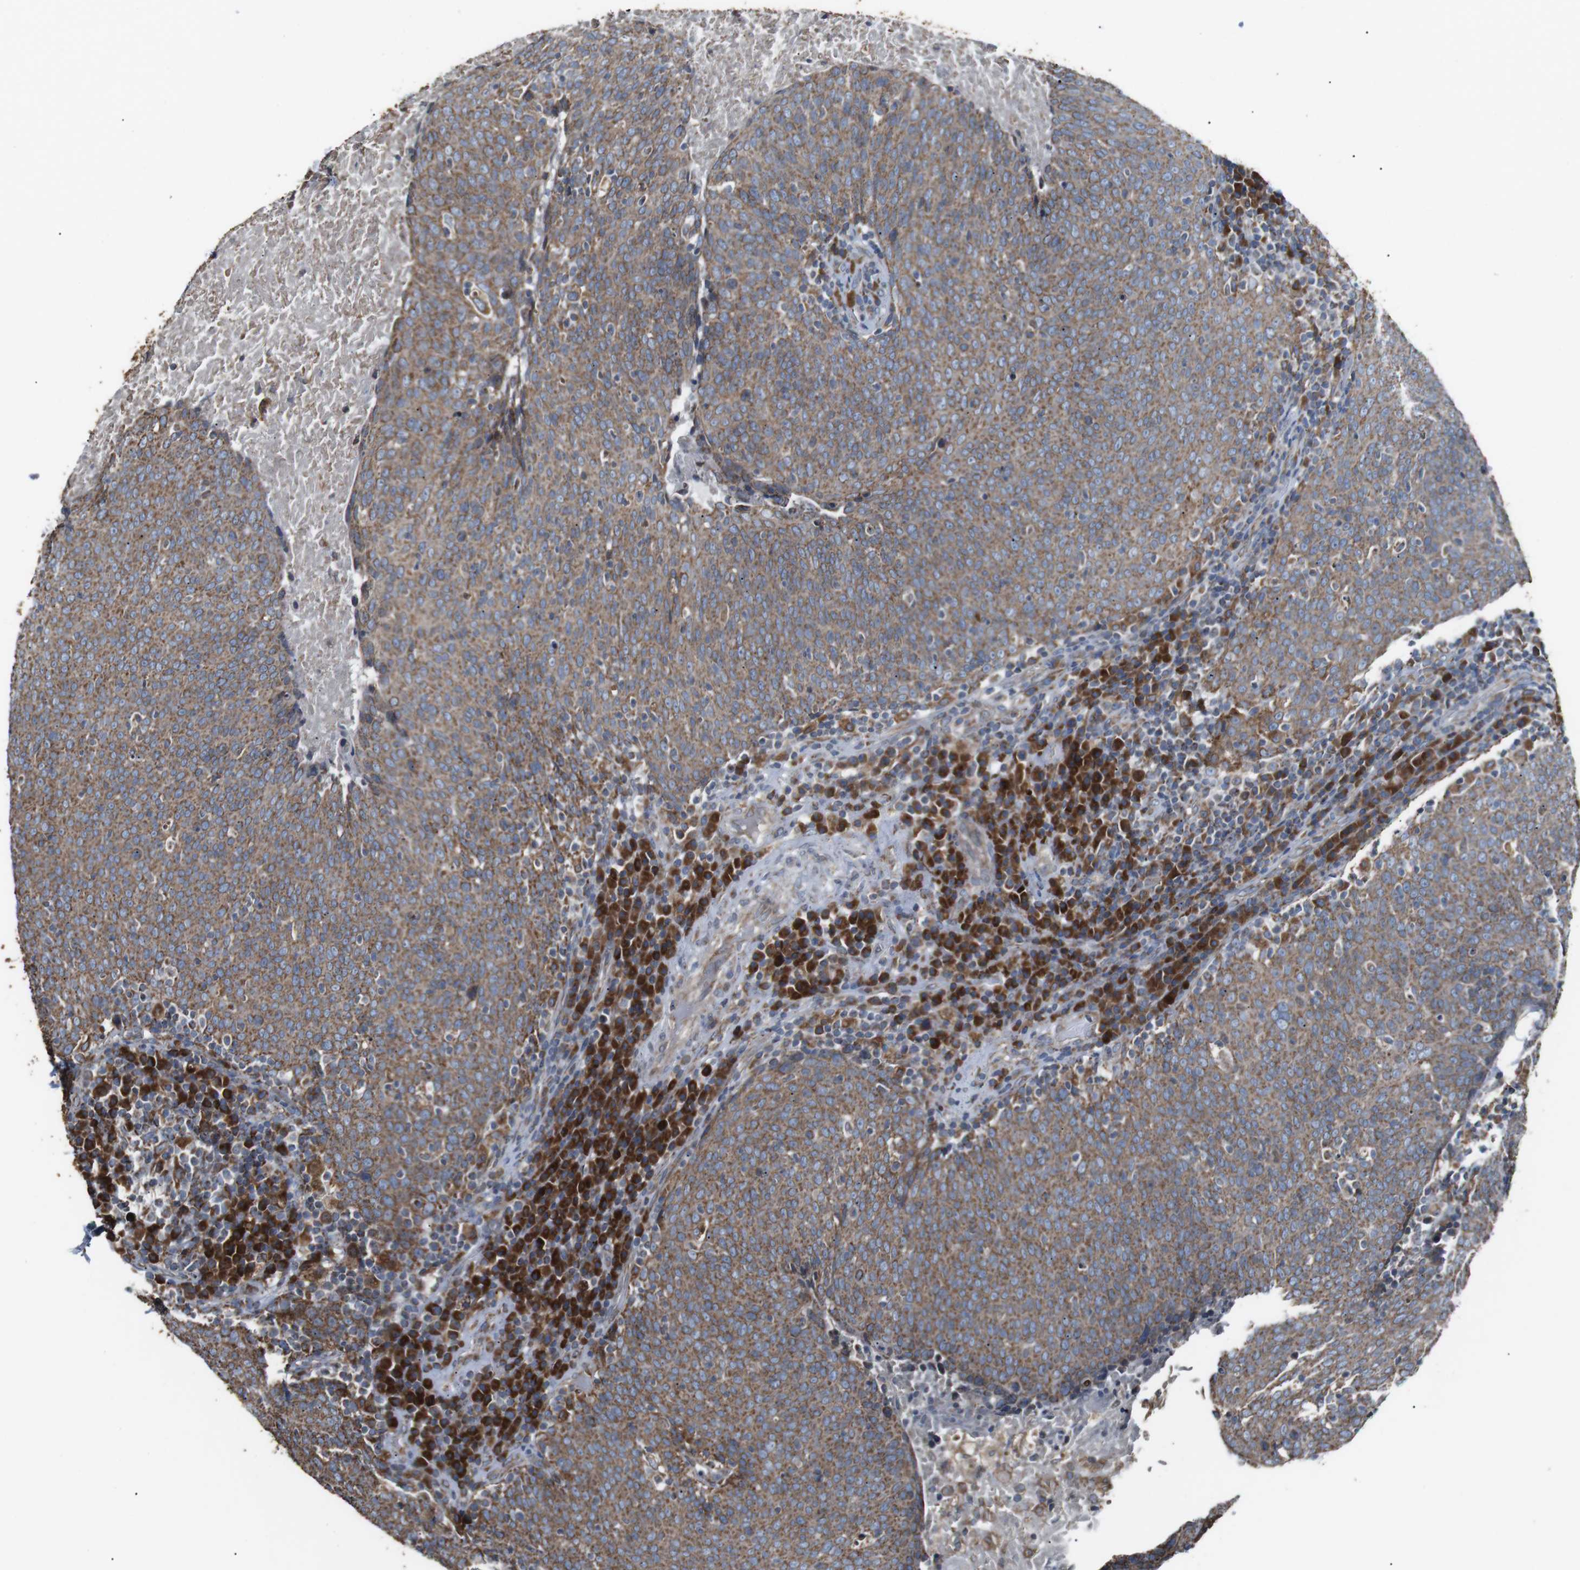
{"staining": {"intensity": "weak", "quantity": ">75%", "location": "cytoplasmic/membranous"}, "tissue": "head and neck cancer", "cell_type": "Tumor cells", "image_type": "cancer", "snomed": [{"axis": "morphology", "description": "Squamous cell carcinoma, NOS"}, {"axis": "morphology", "description": "Squamous cell carcinoma, metastatic, NOS"}, {"axis": "topography", "description": "Lymph node"}, {"axis": "topography", "description": "Head-Neck"}], "caption": "Immunohistochemistry (IHC) of head and neck cancer (metastatic squamous cell carcinoma) shows low levels of weak cytoplasmic/membranous expression in approximately >75% of tumor cells.", "gene": "CISD2", "patient": {"sex": "male", "age": 62}}